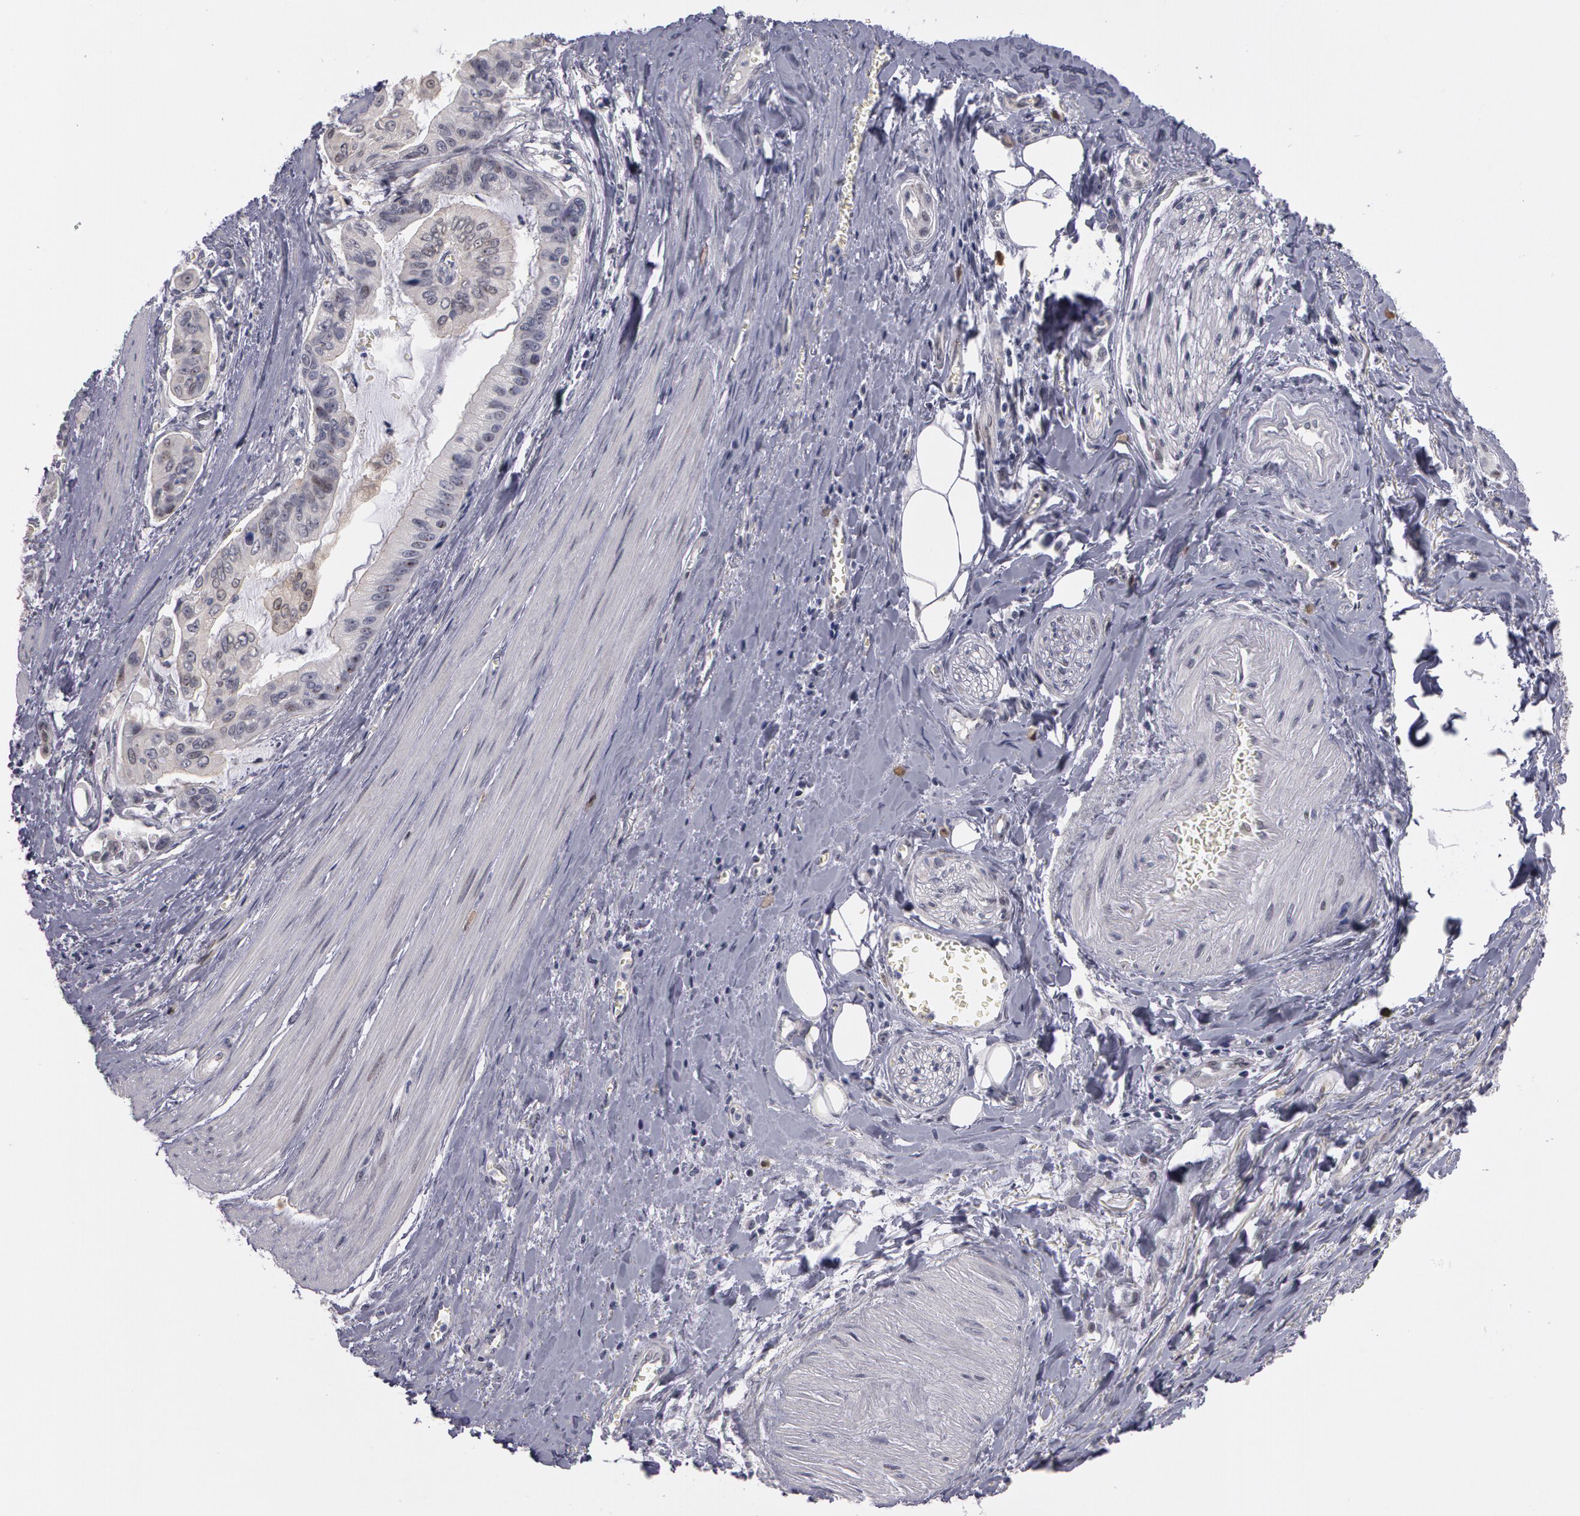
{"staining": {"intensity": "negative", "quantity": "none", "location": "none"}, "tissue": "stomach cancer", "cell_type": "Tumor cells", "image_type": "cancer", "snomed": [{"axis": "morphology", "description": "Adenocarcinoma, NOS"}, {"axis": "topography", "description": "Stomach, upper"}], "caption": "This image is of adenocarcinoma (stomach) stained with immunohistochemistry to label a protein in brown with the nuclei are counter-stained blue. There is no staining in tumor cells. The staining was performed using DAB (3,3'-diaminobenzidine) to visualize the protein expression in brown, while the nuclei were stained in blue with hematoxylin (Magnification: 20x).", "gene": "PRICKLE1", "patient": {"sex": "male", "age": 80}}